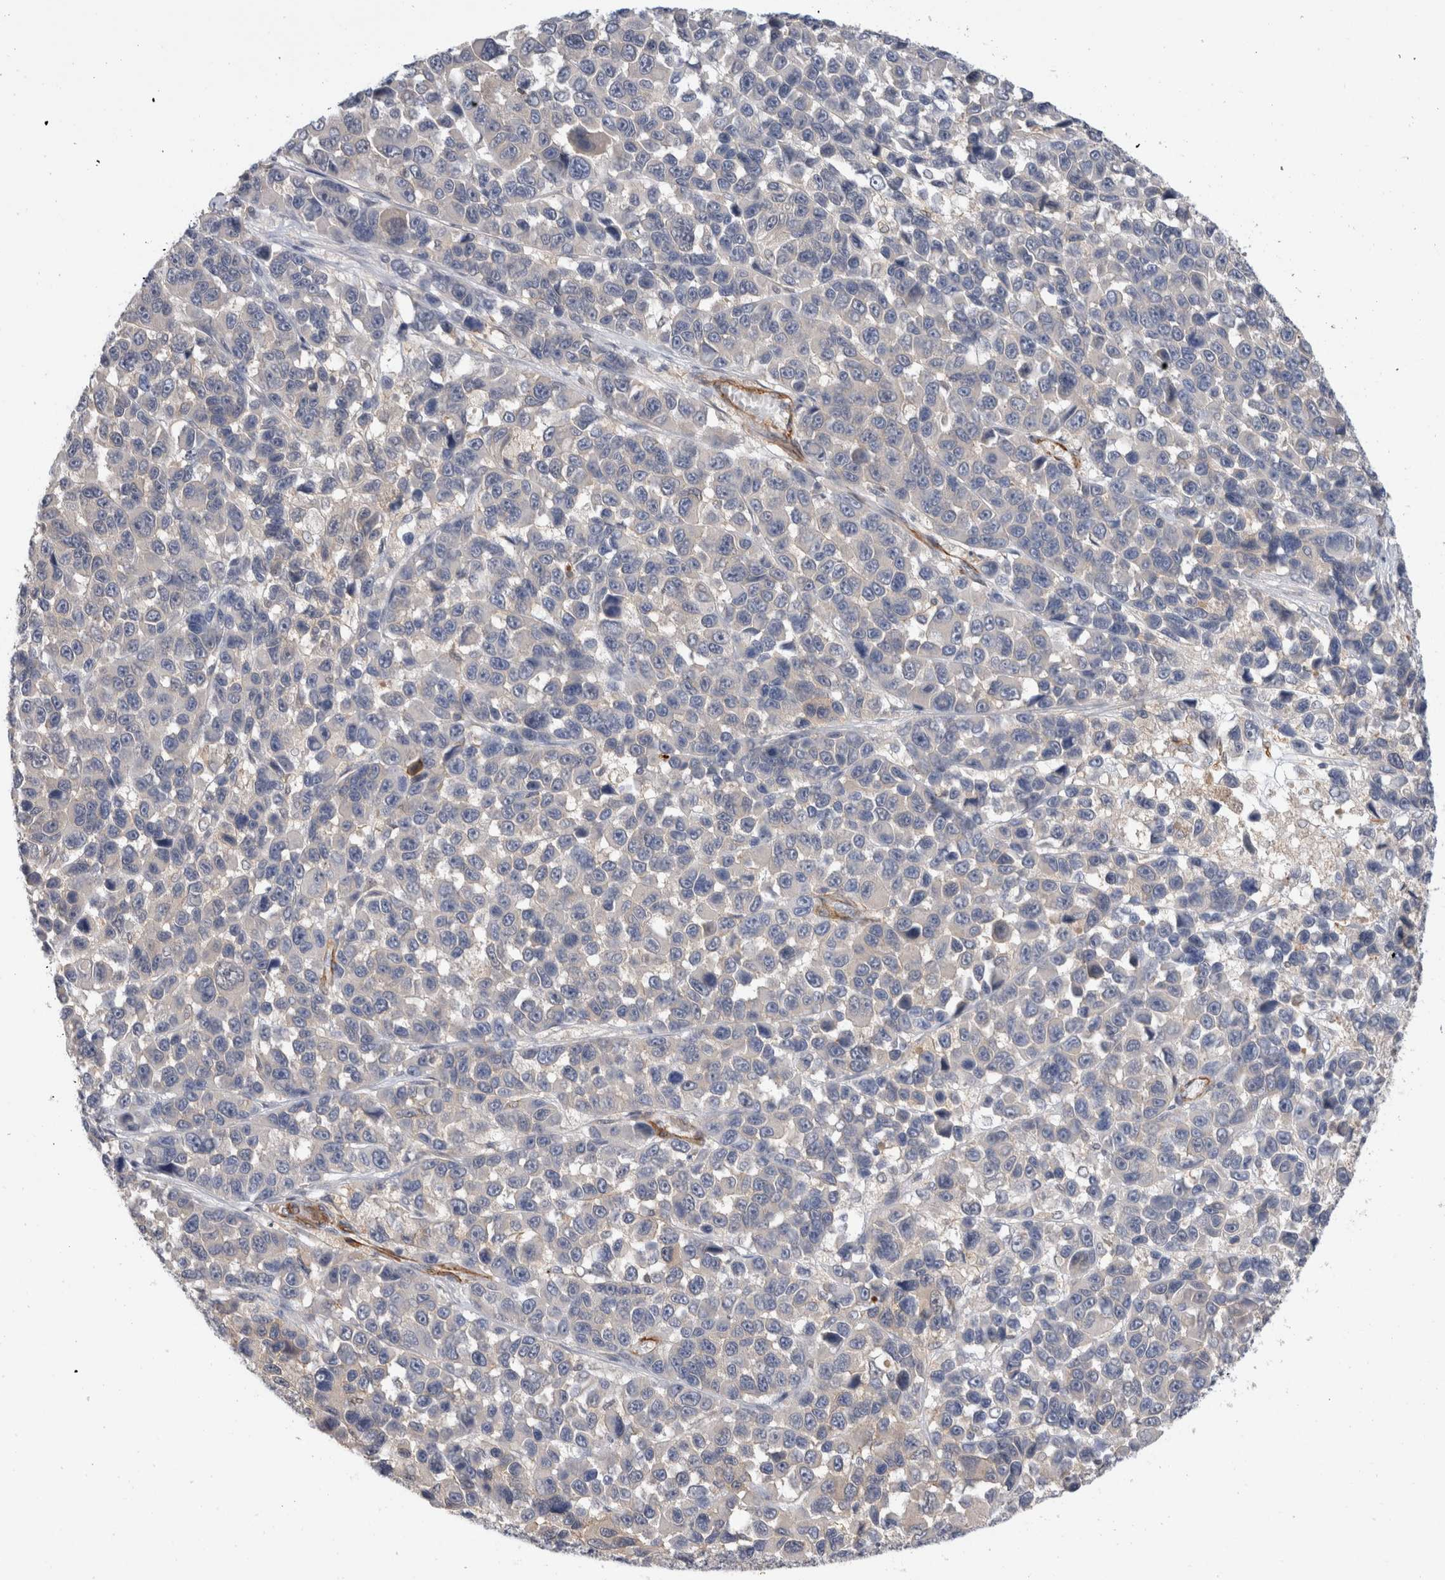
{"staining": {"intensity": "negative", "quantity": "none", "location": "none"}, "tissue": "melanoma", "cell_type": "Tumor cells", "image_type": "cancer", "snomed": [{"axis": "morphology", "description": "Malignant melanoma, NOS"}, {"axis": "topography", "description": "Skin"}], "caption": "Human malignant melanoma stained for a protein using immunohistochemistry (IHC) shows no positivity in tumor cells.", "gene": "PGM1", "patient": {"sex": "male", "age": 53}}